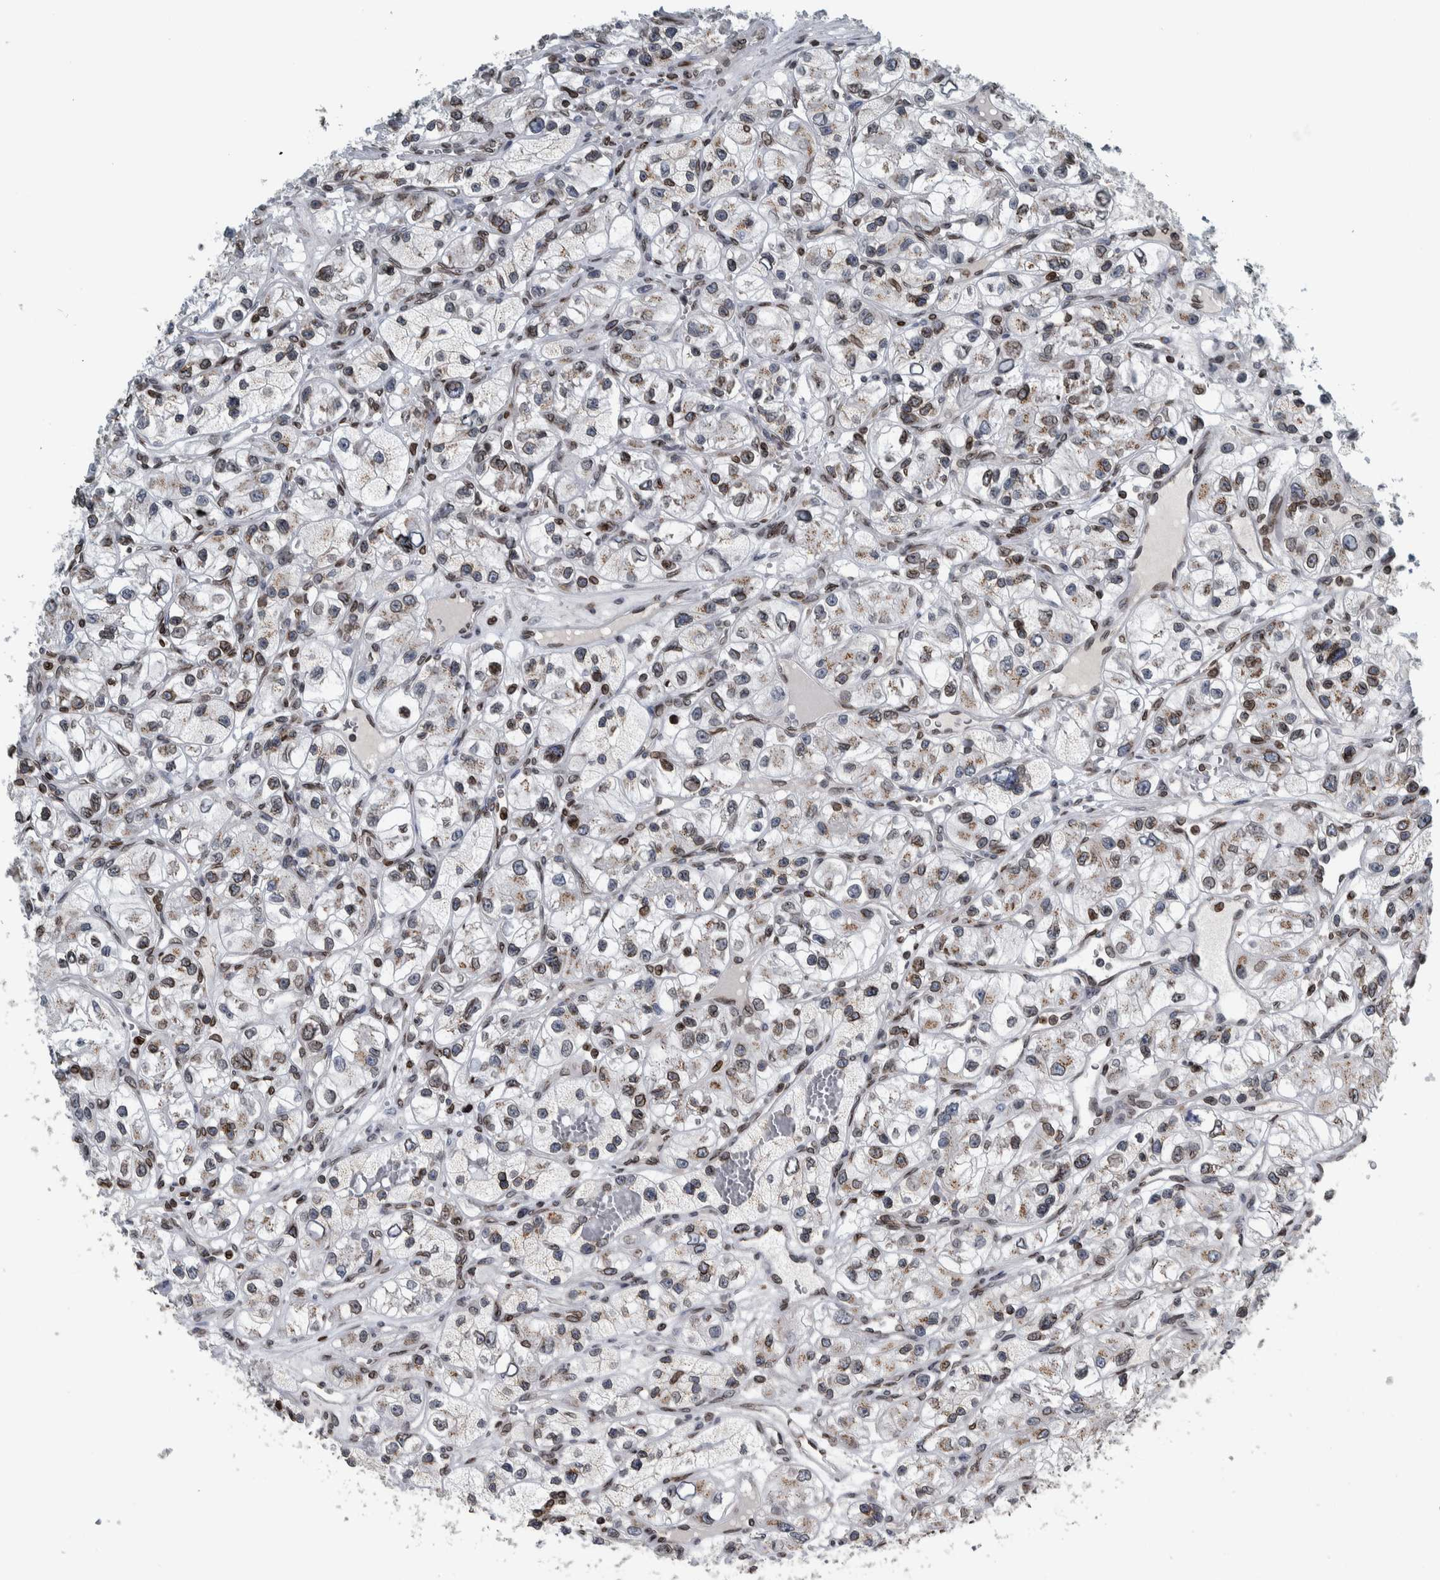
{"staining": {"intensity": "weak", "quantity": "<25%", "location": "cytoplasmic/membranous,nuclear"}, "tissue": "renal cancer", "cell_type": "Tumor cells", "image_type": "cancer", "snomed": [{"axis": "morphology", "description": "Adenocarcinoma, NOS"}, {"axis": "topography", "description": "Kidney"}], "caption": "DAB (3,3'-diaminobenzidine) immunohistochemical staining of human renal cancer exhibits no significant staining in tumor cells.", "gene": "FAM135B", "patient": {"sex": "female", "age": 57}}